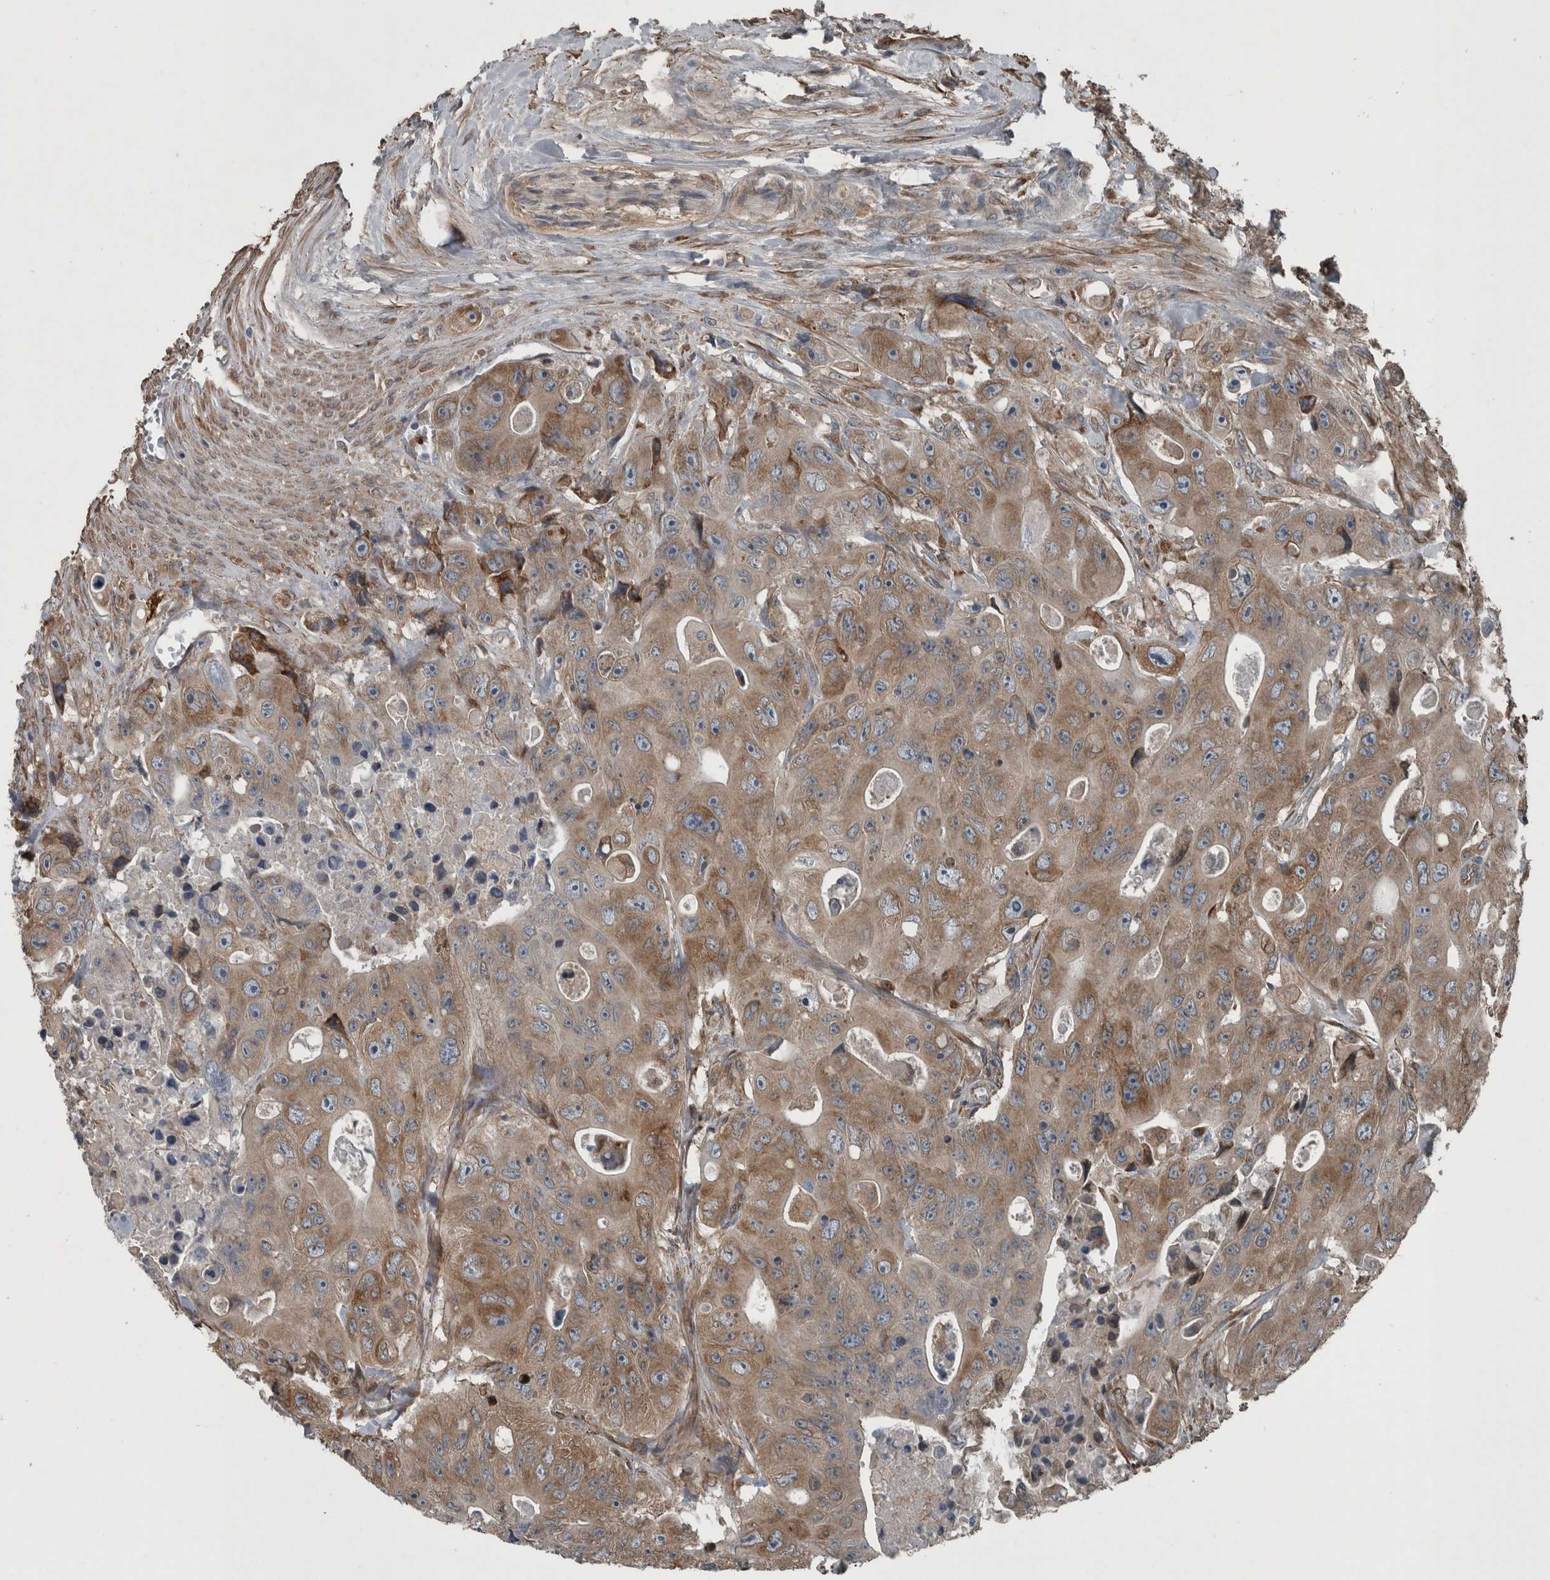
{"staining": {"intensity": "moderate", "quantity": ">75%", "location": "cytoplasmic/membranous"}, "tissue": "colorectal cancer", "cell_type": "Tumor cells", "image_type": "cancer", "snomed": [{"axis": "morphology", "description": "Adenocarcinoma, NOS"}, {"axis": "topography", "description": "Colon"}], "caption": "Immunohistochemistry staining of colorectal cancer, which shows medium levels of moderate cytoplasmic/membranous expression in about >75% of tumor cells indicating moderate cytoplasmic/membranous protein positivity. The staining was performed using DAB (brown) for protein detection and nuclei were counterstained in hematoxylin (blue).", "gene": "EXOC8", "patient": {"sex": "female", "age": 46}}